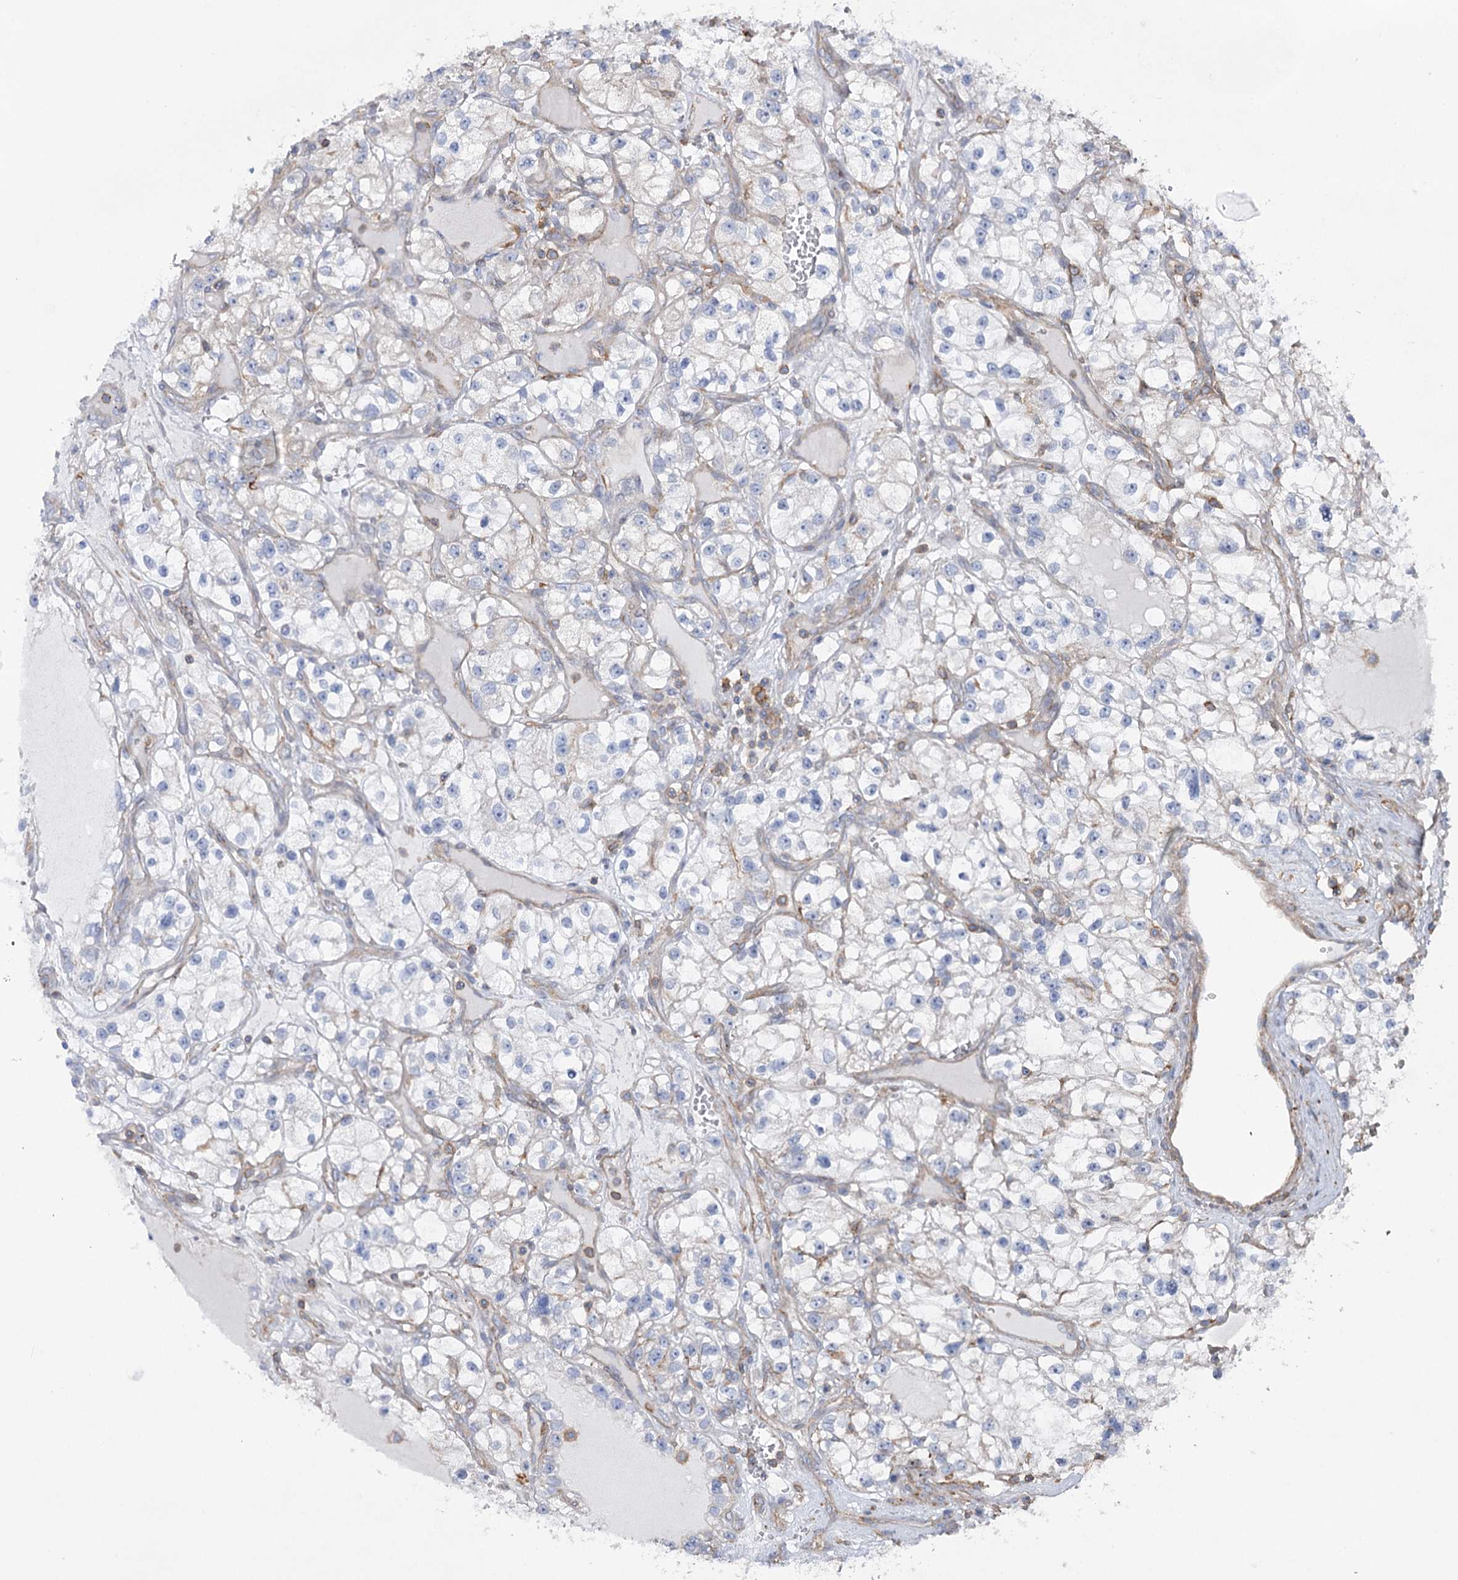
{"staining": {"intensity": "negative", "quantity": "none", "location": "none"}, "tissue": "renal cancer", "cell_type": "Tumor cells", "image_type": "cancer", "snomed": [{"axis": "morphology", "description": "Adenocarcinoma, NOS"}, {"axis": "topography", "description": "Kidney"}], "caption": "Tumor cells are negative for brown protein staining in renal cancer (adenocarcinoma).", "gene": "LARP1B", "patient": {"sex": "female", "age": 57}}